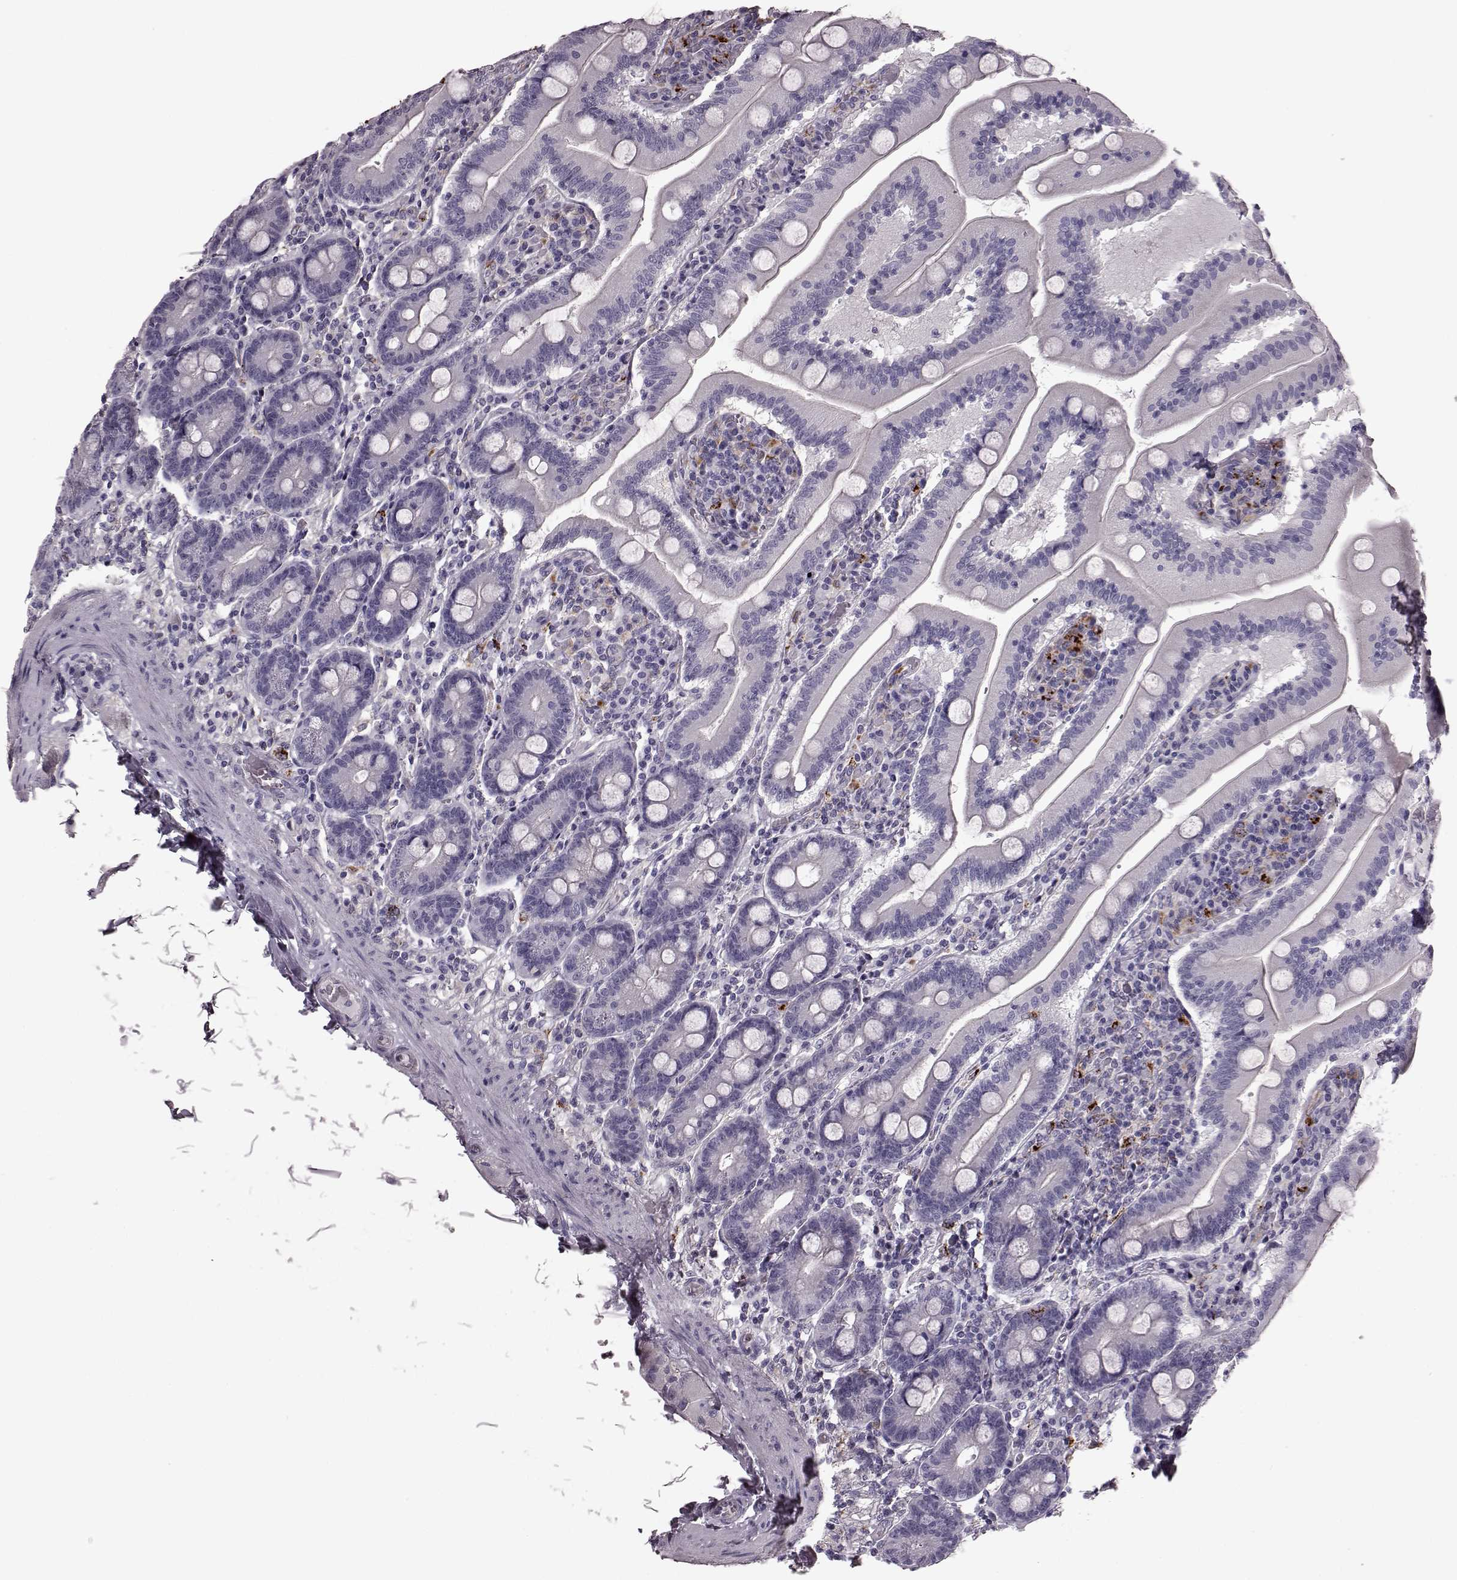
{"staining": {"intensity": "negative", "quantity": "none", "location": "none"}, "tissue": "small intestine", "cell_type": "Glandular cells", "image_type": "normal", "snomed": [{"axis": "morphology", "description": "Normal tissue, NOS"}, {"axis": "topography", "description": "Small intestine"}], "caption": "Immunohistochemistry (IHC) photomicrograph of benign small intestine stained for a protein (brown), which exhibits no positivity in glandular cells.", "gene": "SNTG1", "patient": {"sex": "male", "age": 37}}